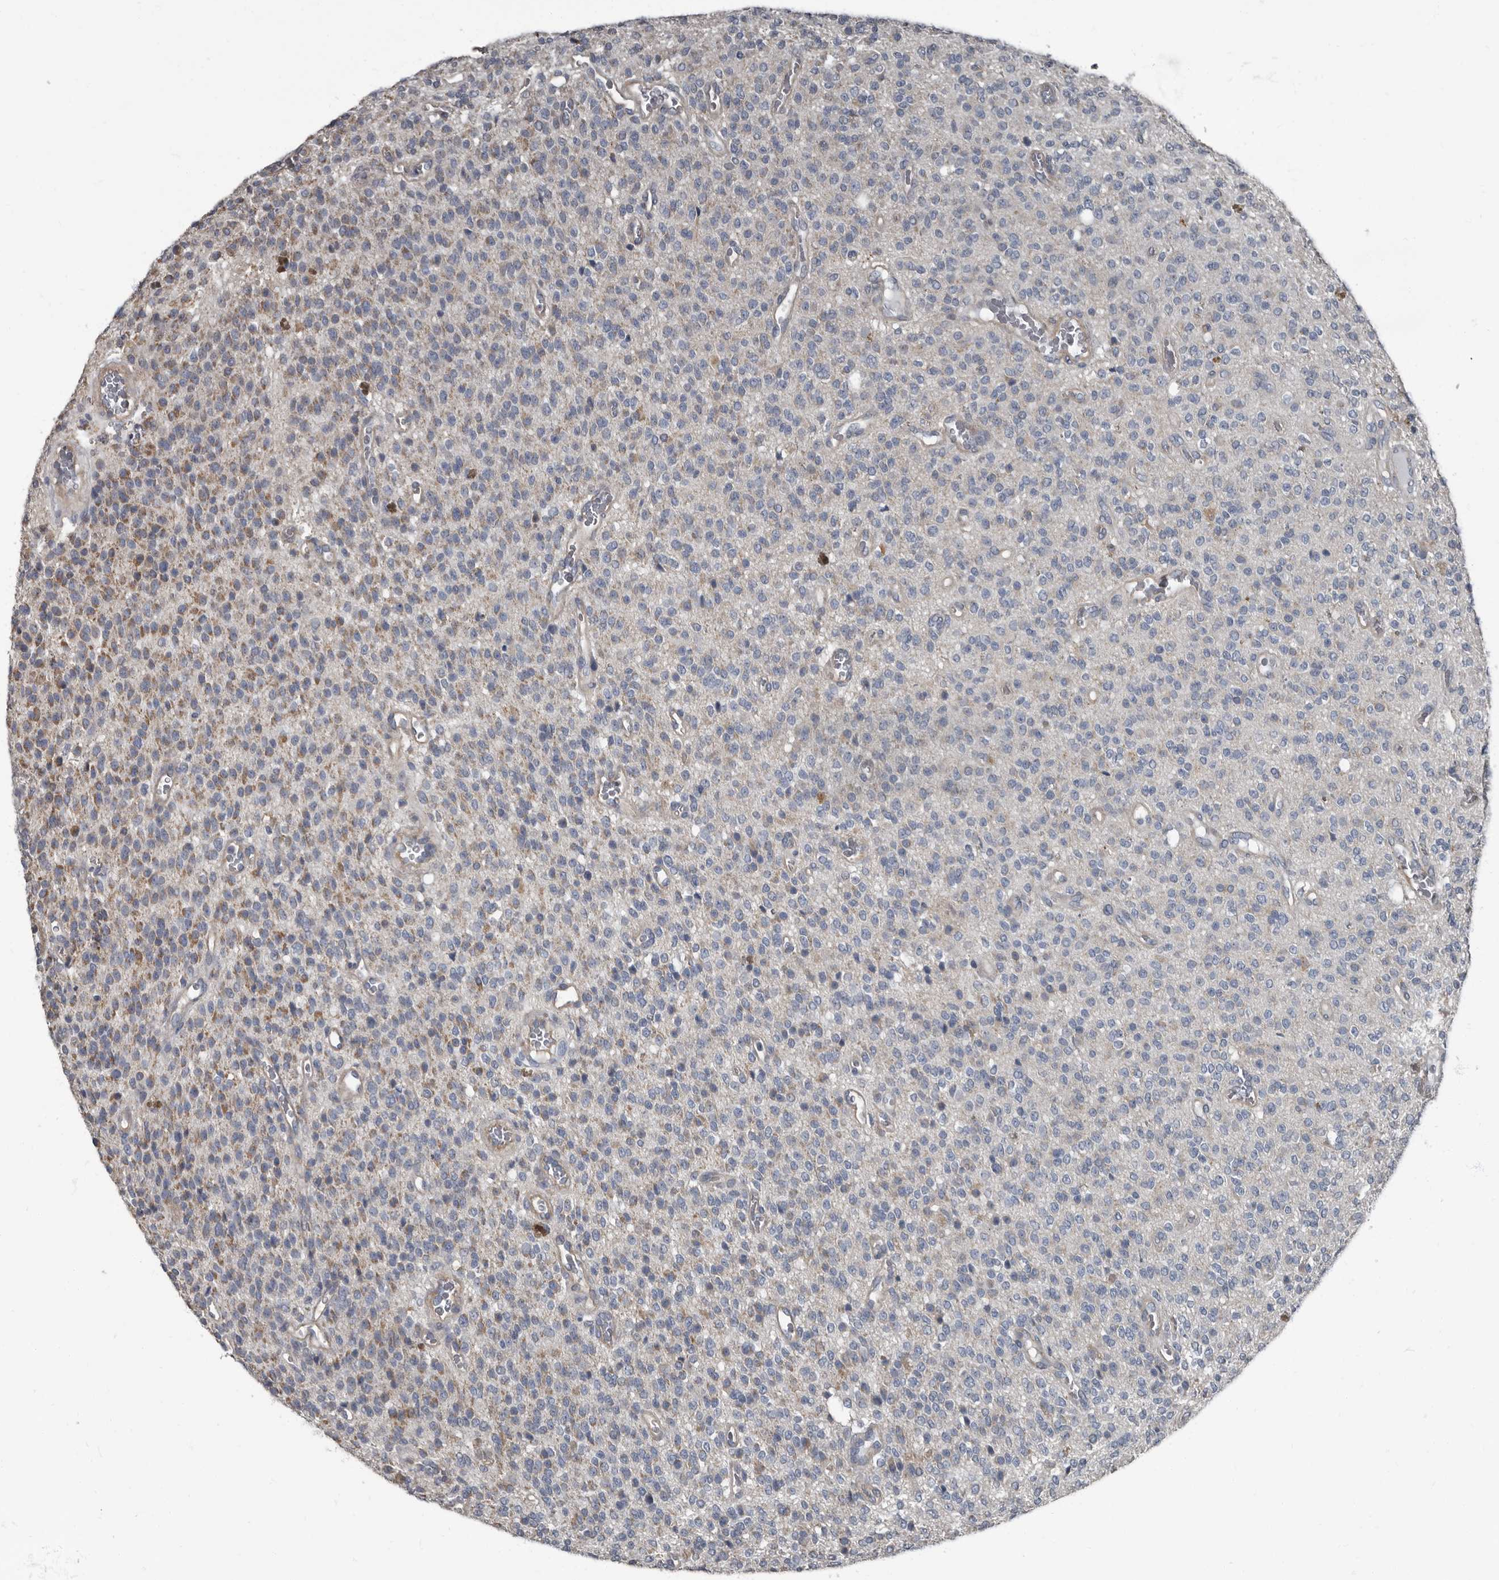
{"staining": {"intensity": "moderate", "quantity": "<25%", "location": "cytoplasmic/membranous"}, "tissue": "glioma", "cell_type": "Tumor cells", "image_type": "cancer", "snomed": [{"axis": "morphology", "description": "Glioma, malignant, High grade"}, {"axis": "topography", "description": "Brain"}], "caption": "Immunohistochemistry (IHC) (DAB (3,3'-diaminobenzidine)) staining of human high-grade glioma (malignant) reveals moderate cytoplasmic/membranous protein staining in approximately <25% of tumor cells. (DAB (3,3'-diaminobenzidine) IHC, brown staining for protein, blue staining for nuclei).", "gene": "TPD52L1", "patient": {"sex": "male", "age": 34}}